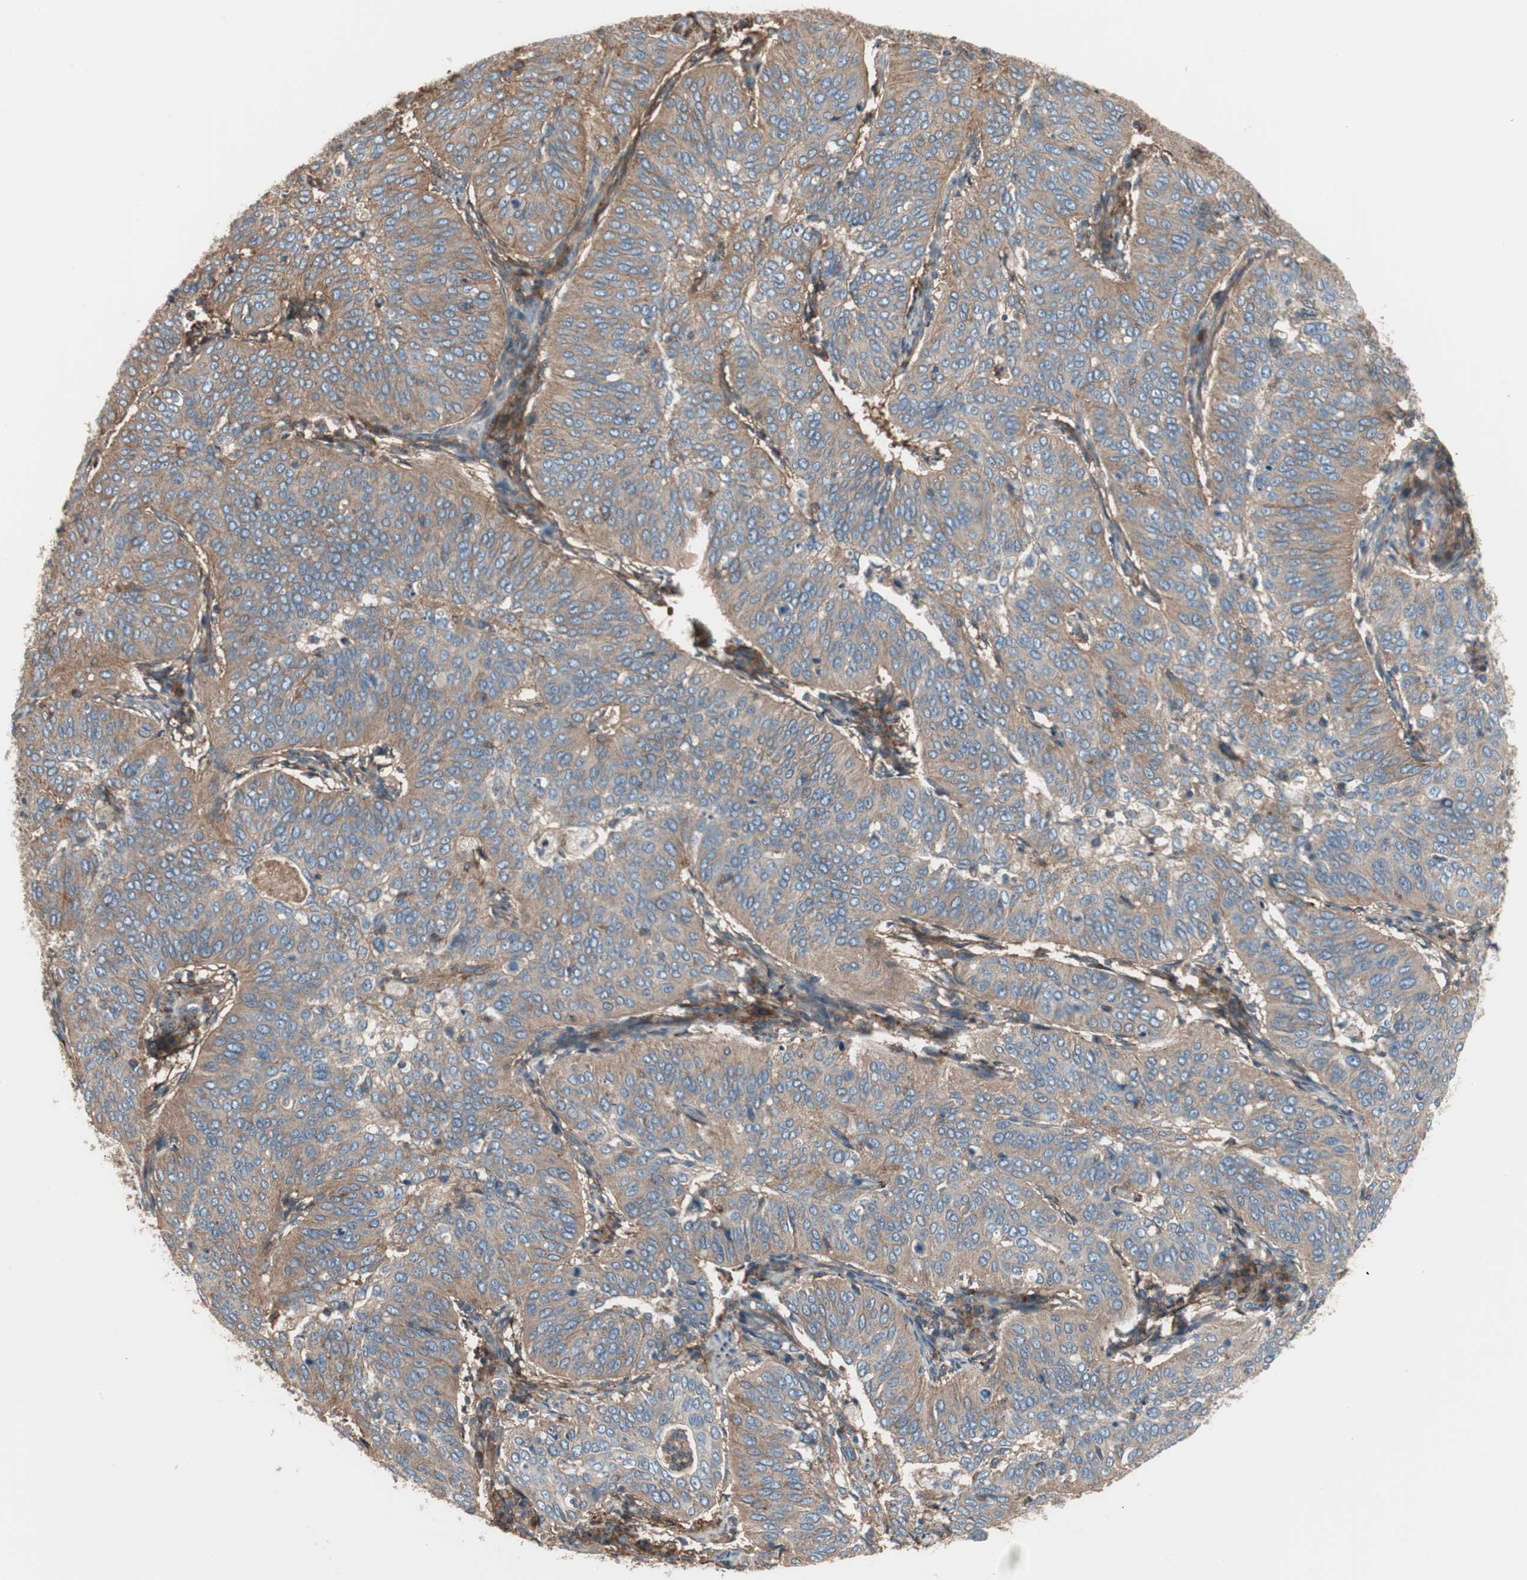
{"staining": {"intensity": "moderate", "quantity": ">75%", "location": "cytoplasmic/membranous"}, "tissue": "cervical cancer", "cell_type": "Tumor cells", "image_type": "cancer", "snomed": [{"axis": "morphology", "description": "Normal tissue, NOS"}, {"axis": "morphology", "description": "Squamous cell carcinoma, NOS"}, {"axis": "topography", "description": "Cervix"}], "caption": "Squamous cell carcinoma (cervical) tissue reveals moderate cytoplasmic/membranous staining in approximately >75% of tumor cells (DAB (3,3'-diaminobenzidine) = brown stain, brightfield microscopy at high magnification).", "gene": "IL1RL1", "patient": {"sex": "female", "age": 39}}